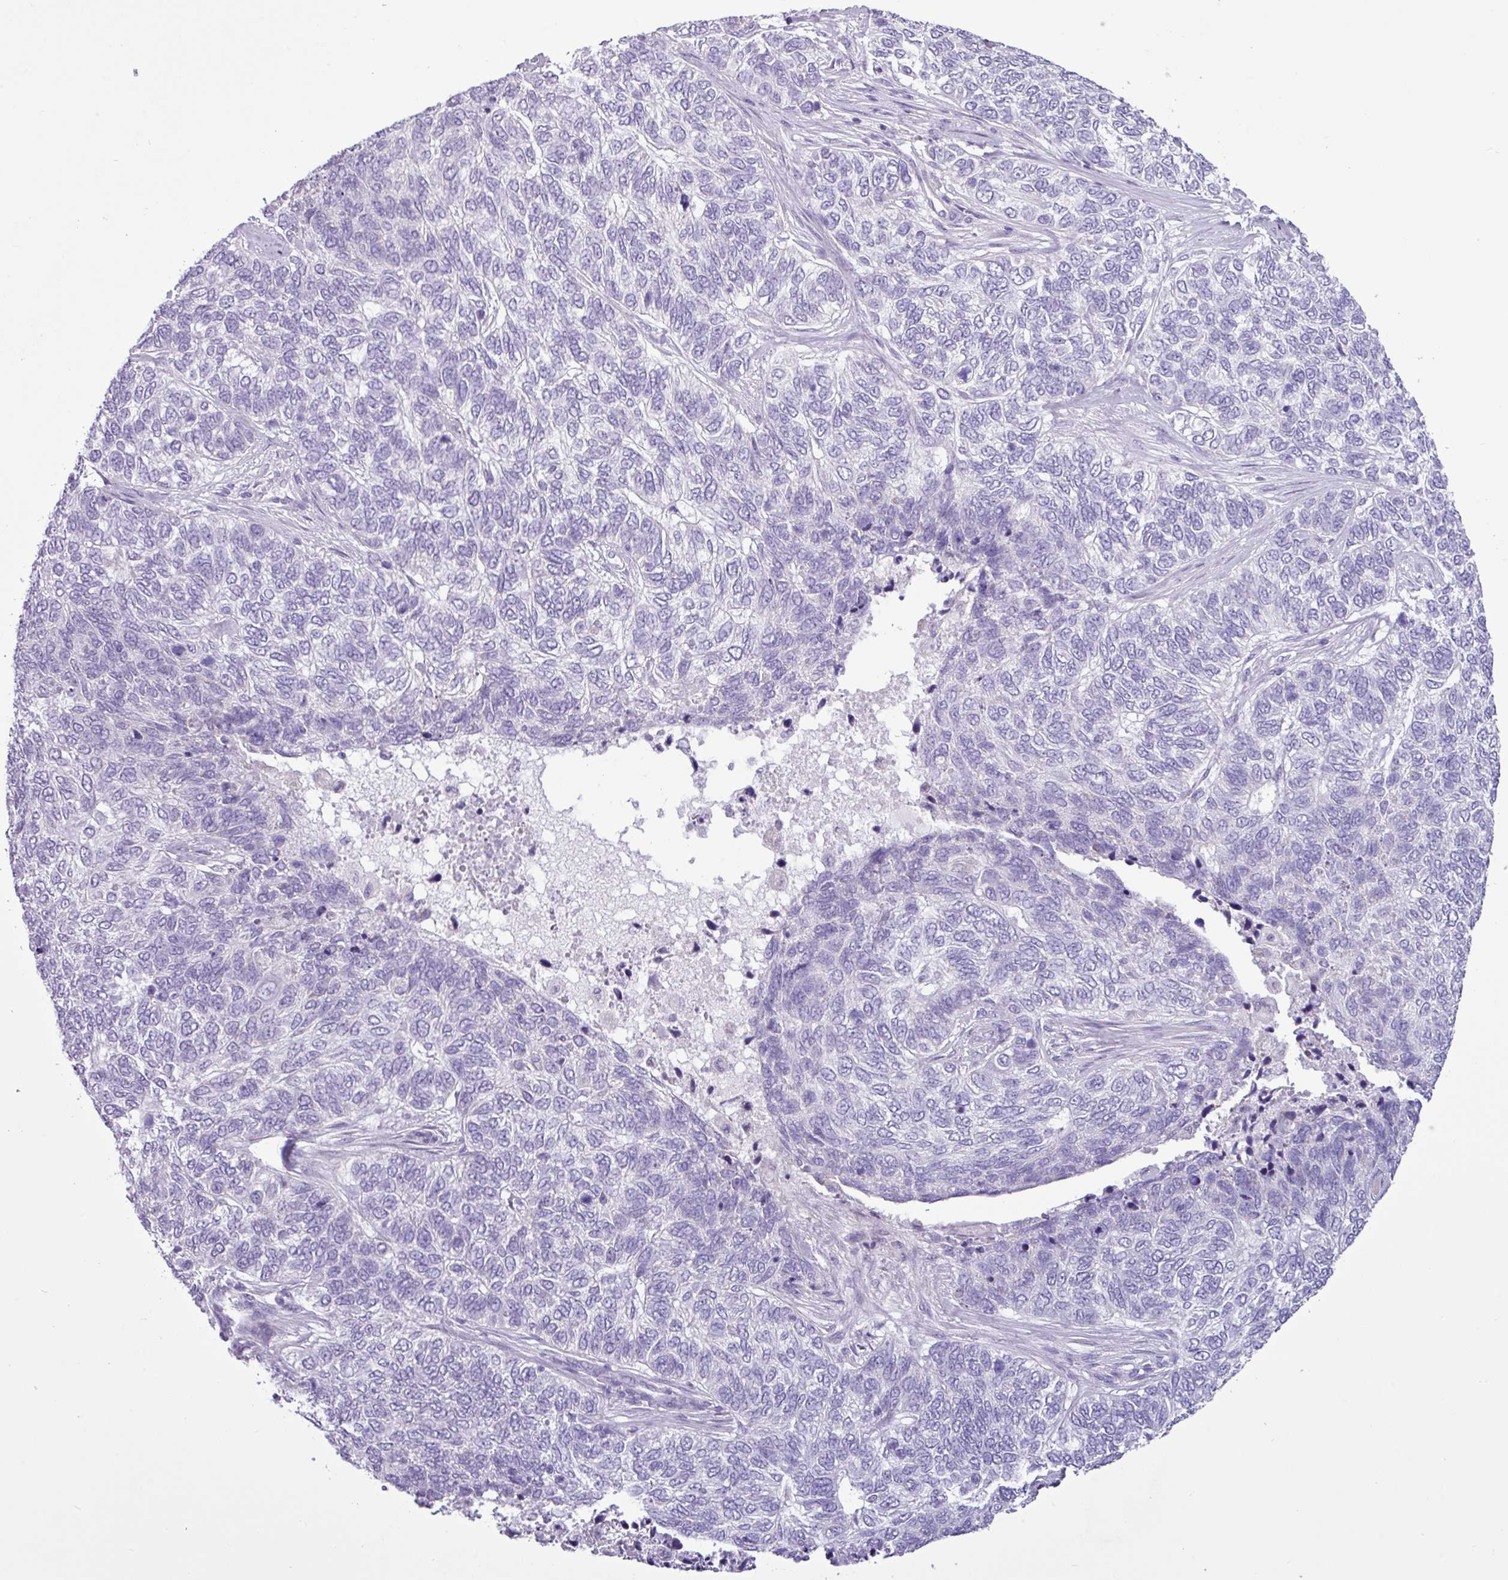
{"staining": {"intensity": "negative", "quantity": "none", "location": "none"}, "tissue": "skin cancer", "cell_type": "Tumor cells", "image_type": "cancer", "snomed": [{"axis": "morphology", "description": "Basal cell carcinoma"}, {"axis": "topography", "description": "Skin"}], "caption": "Immunohistochemistry (IHC) image of neoplastic tissue: skin cancer stained with DAB (3,3'-diaminobenzidine) displays no significant protein positivity in tumor cells.", "gene": "ALDH3A1", "patient": {"sex": "female", "age": 65}}